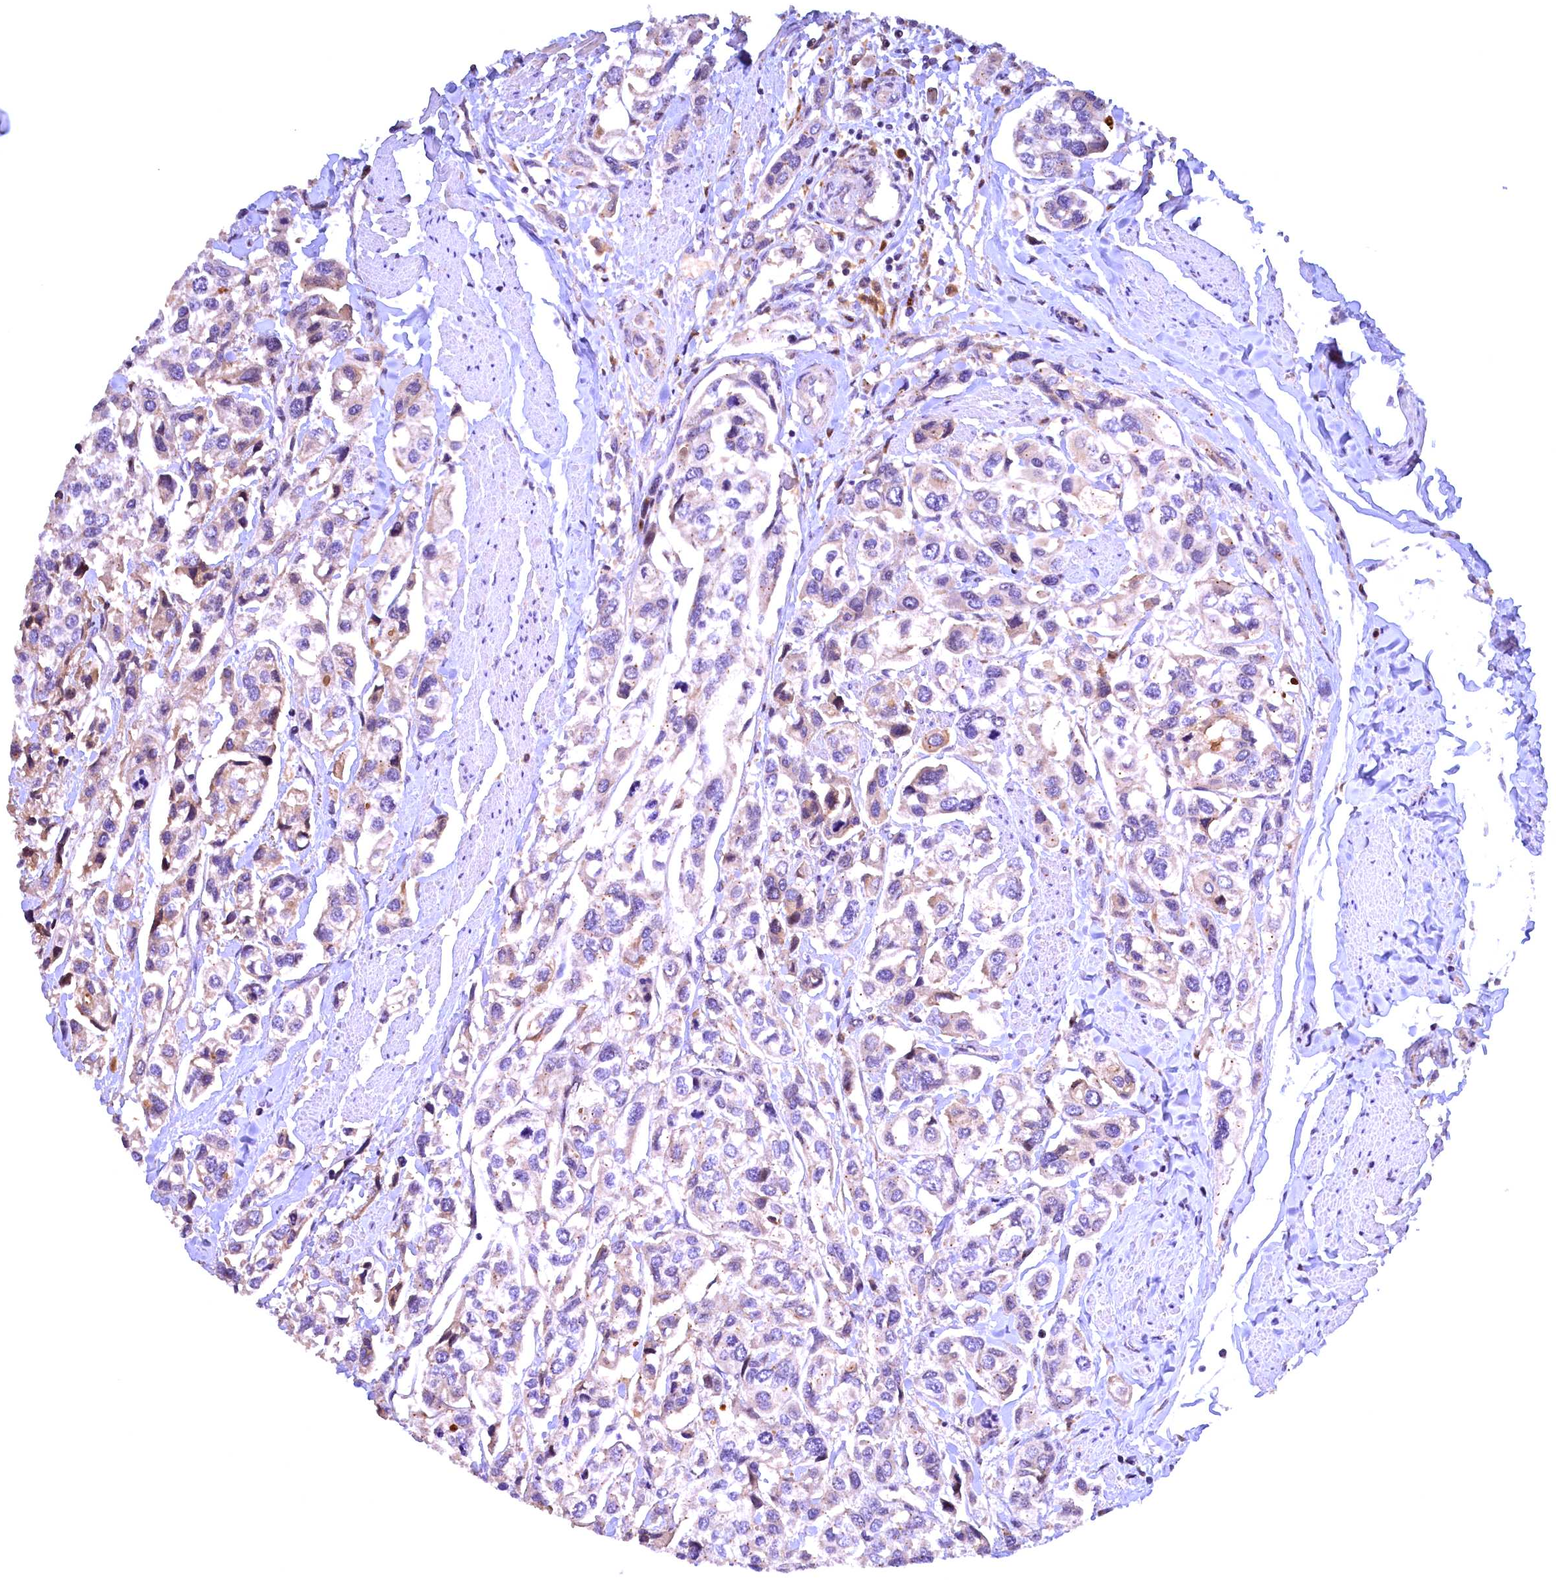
{"staining": {"intensity": "weak", "quantity": "<25%", "location": "cytoplasmic/membranous"}, "tissue": "urothelial cancer", "cell_type": "Tumor cells", "image_type": "cancer", "snomed": [{"axis": "morphology", "description": "Urothelial carcinoma, High grade"}, {"axis": "topography", "description": "Urinary bladder"}], "caption": "Protein analysis of high-grade urothelial carcinoma shows no significant positivity in tumor cells. (DAB (3,3'-diaminobenzidine) IHC, high magnification).", "gene": "NAIP", "patient": {"sex": "male", "age": 67}}